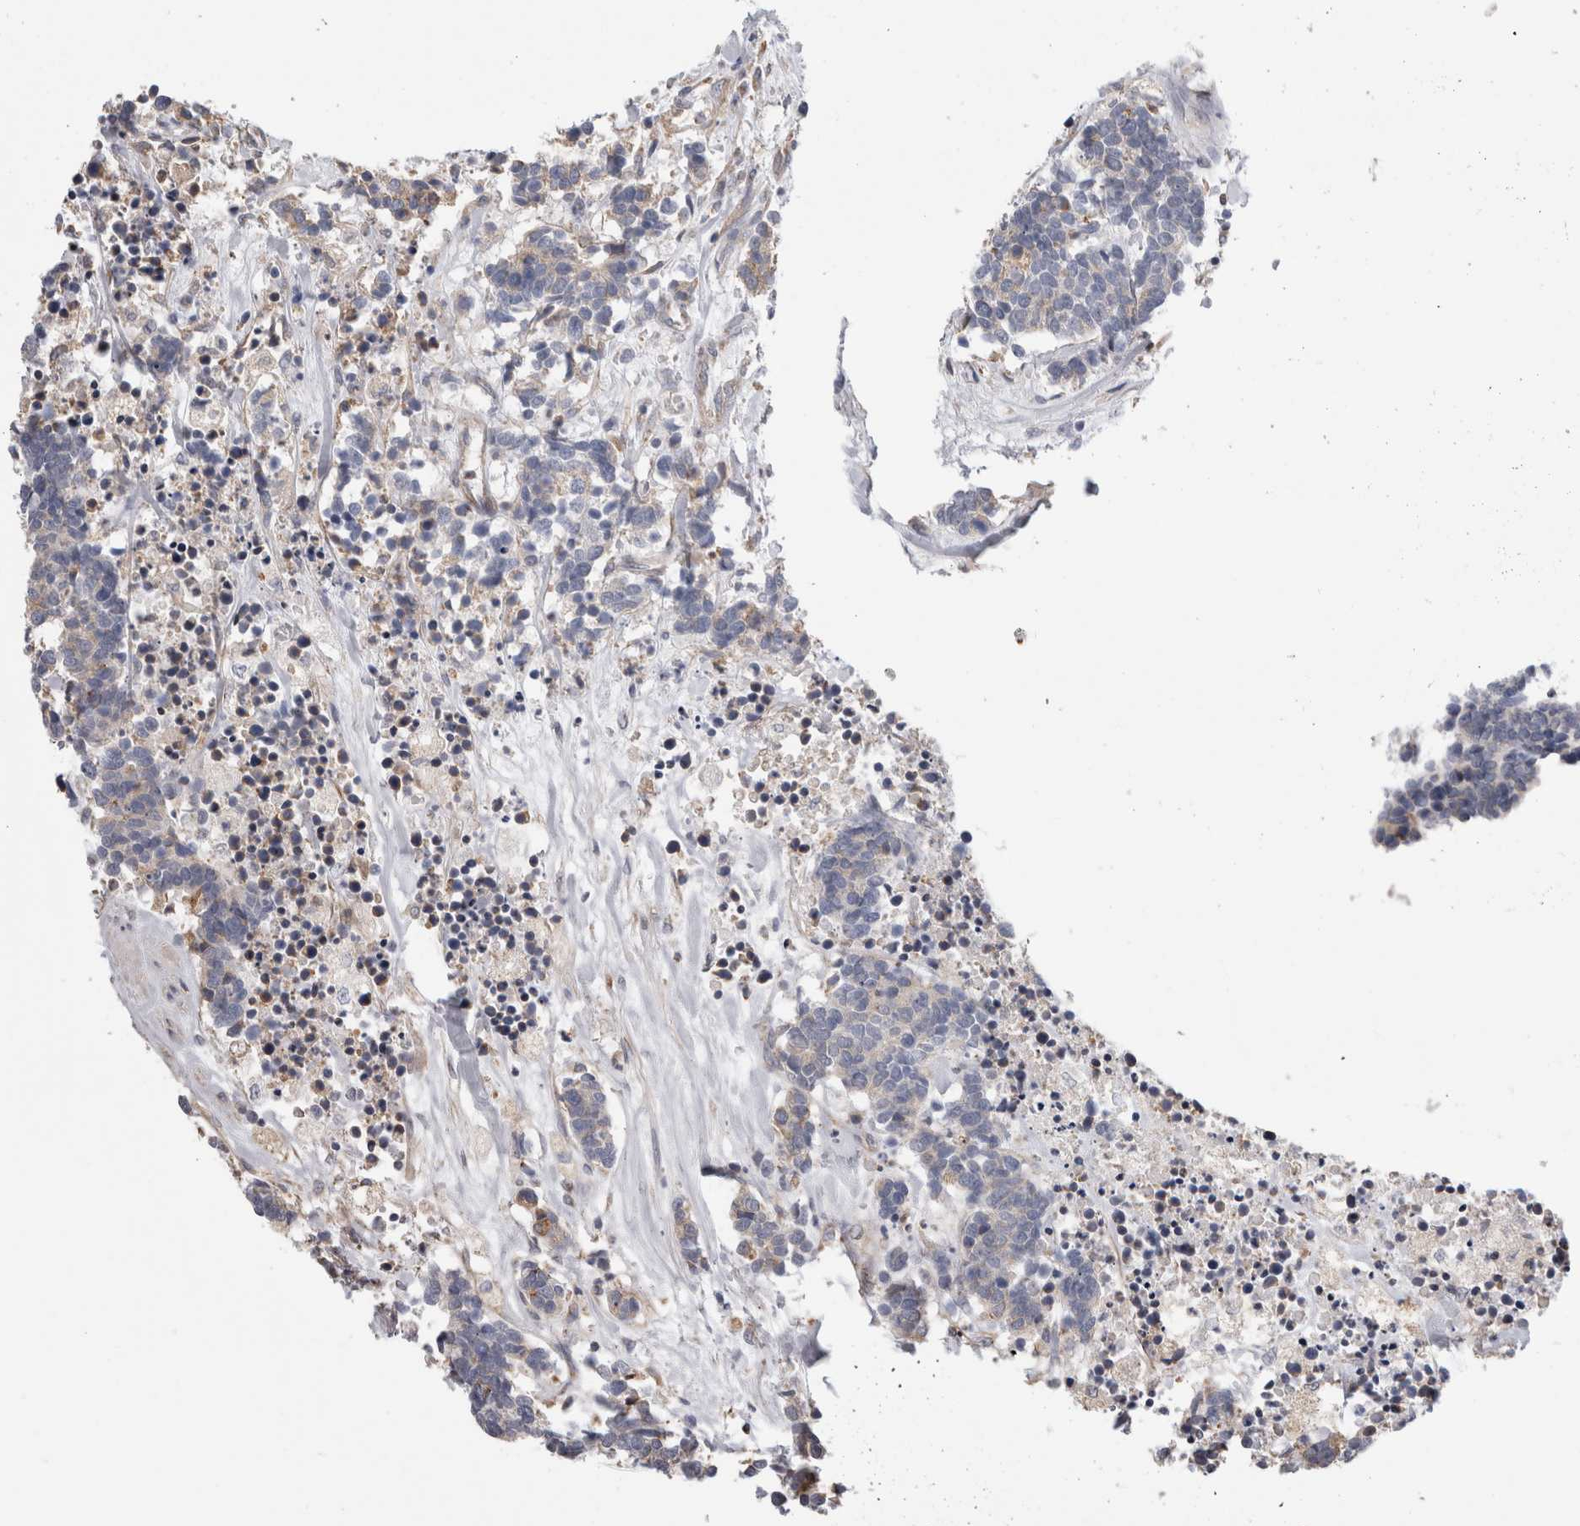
{"staining": {"intensity": "negative", "quantity": "none", "location": "none"}, "tissue": "carcinoid", "cell_type": "Tumor cells", "image_type": "cancer", "snomed": [{"axis": "morphology", "description": "Carcinoma, NOS"}, {"axis": "morphology", "description": "Carcinoid, malignant, NOS"}, {"axis": "topography", "description": "Urinary bladder"}], "caption": "Tumor cells show no significant protein positivity in carcinoid. The staining is performed using DAB brown chromogen with nuclei counter-stained in using hematoxylin.", "gene": "SMAP2", "patient": {"sex": "male", "age": 57}}